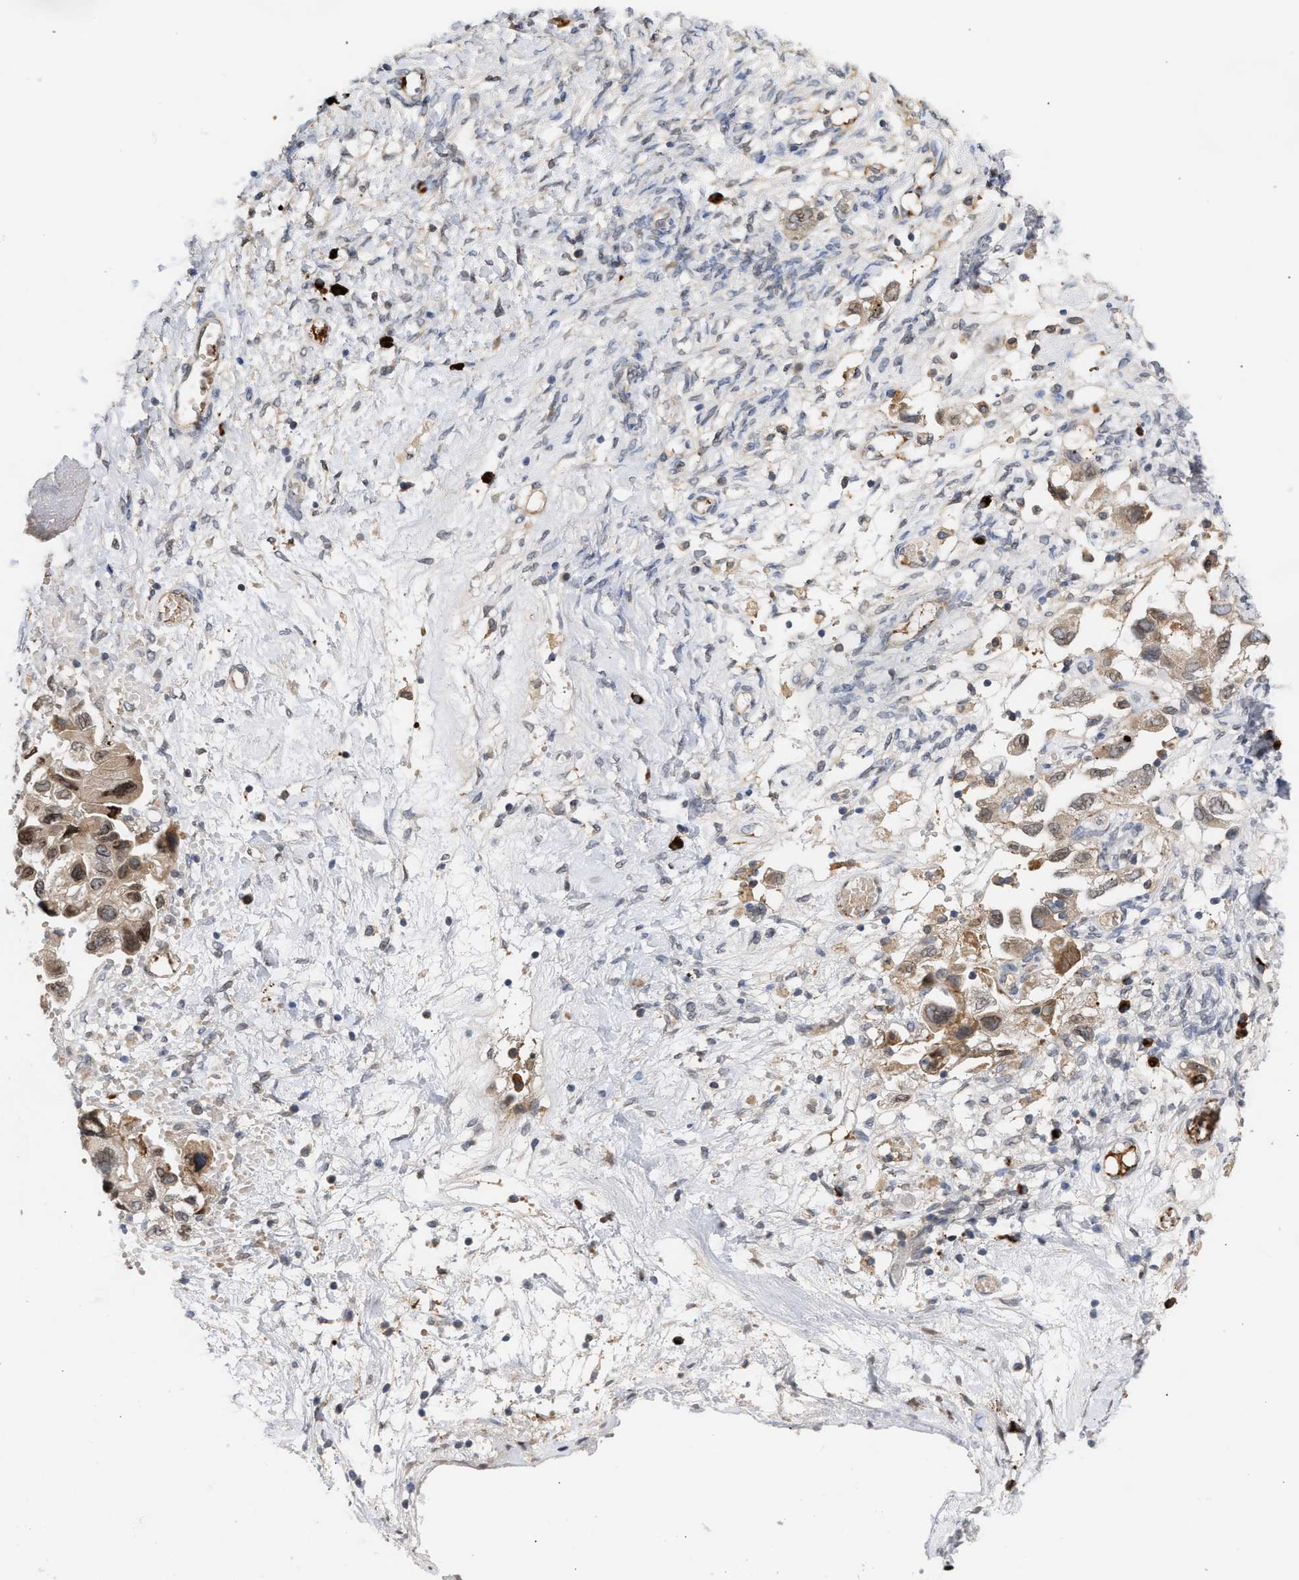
{"staining": {"intensity": "weak", "quantity": ">75%", "location": "cytoplasmic/membranous,nuclear"}, "tissue": "ovarian cancer", "cell_type": "Tumor cells", "image_type": "cancer", "snomed": [{"axis": "morphology", "description": "Carcinoma, NOS"}, {"axis": "morphology", "description": "Cystadenocarcinoma, serous, NOS"}, {"axis": "topography", "description": "Ovary"}], "caption": "Immunohistochemistry (DAB) staining of ovarian carcinoma demonstrates weak cytoplasmic/membranous and nuclear protein positivity in approximately >75% of tumor cells. (DAB (3,3'-diaminobenzidine) IHC with brightfield microscopy, high magnification).", "gene": "NUP62", "patient": {"sex": "female", "age": 69}}